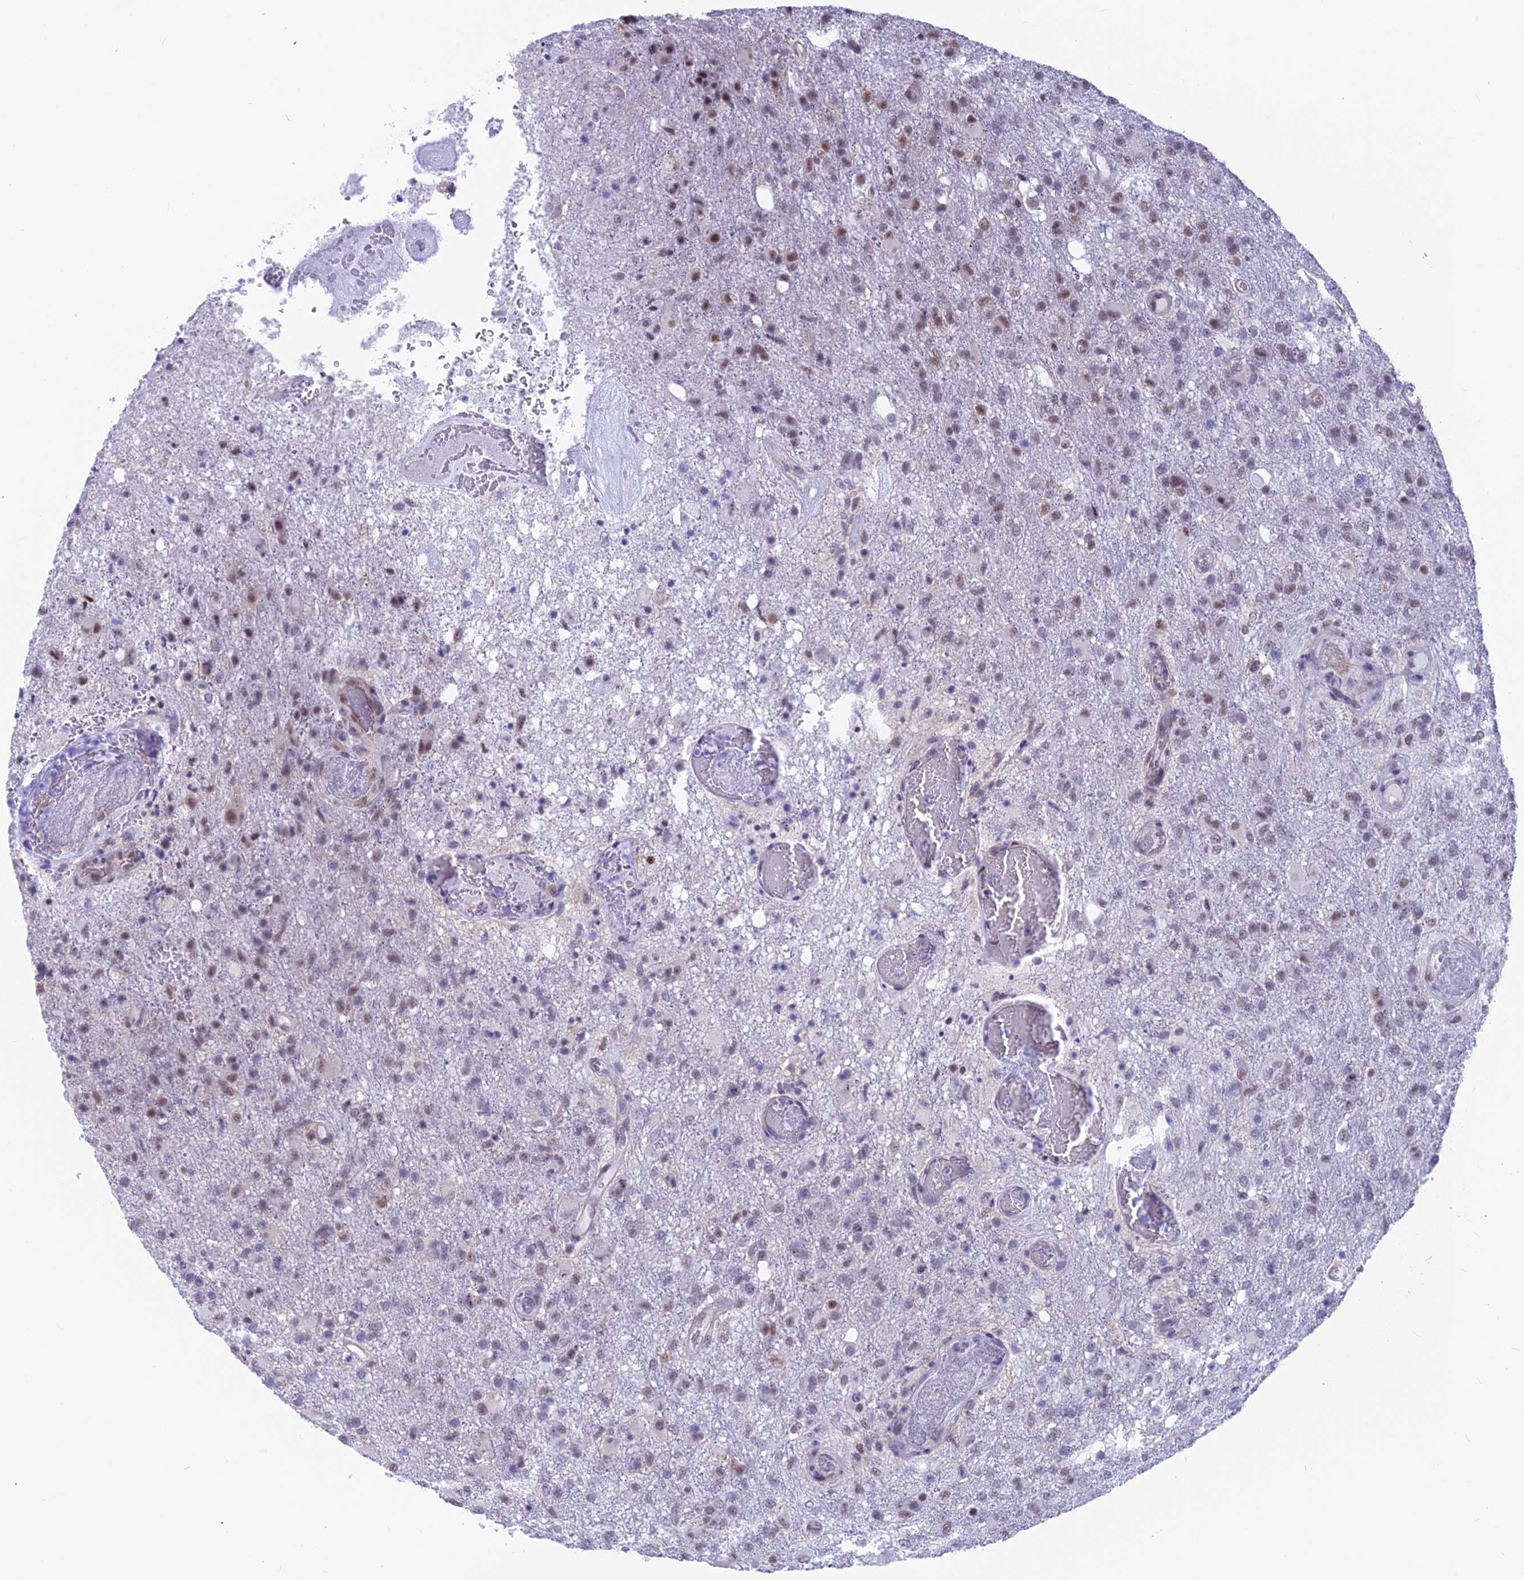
{"staining": {"intensity": "moderate", "quantity": "<25%", "location": "nuclear"}, "tissue": "glioma", "cell_type": "Tumor cells", "image_type": "cancer", "snomed": [{"axis": "morphology", "description": "Glioma, malignant, High grade"}, {"axis": "topography", "description": "Brain"}], "caption": "Immunohistochemical staining of human glioma demonstrates moderate nuclear protein positivity in about <25% of tumor cells. Nuclei are stained in blue.", "gene": "SRSF5", "patient": {"sex": "female", "age": 74}}